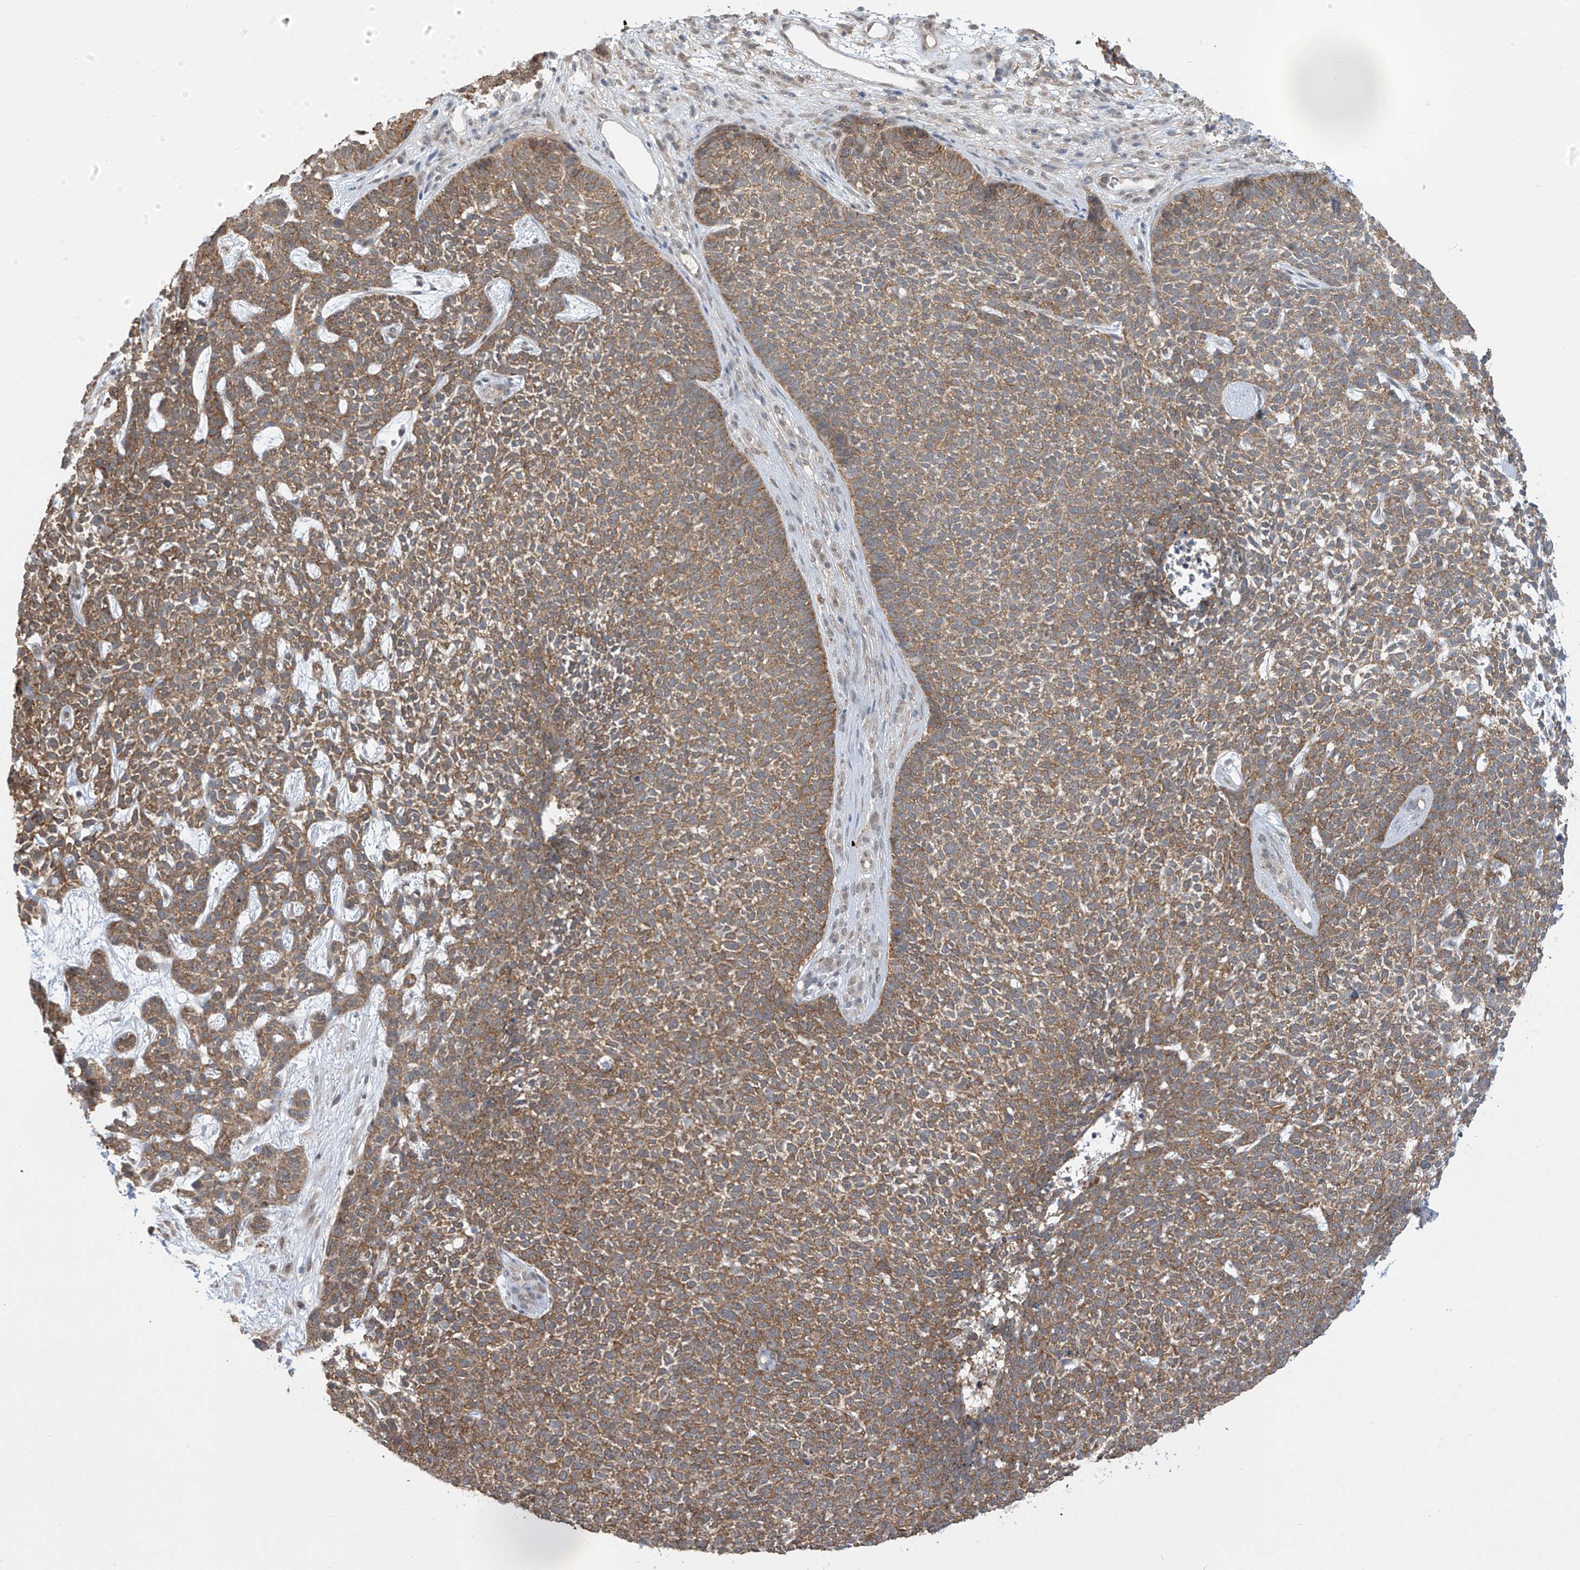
{"staining": {"intensity": "moderate", "quantity": ">75%", "location": "cytoplasmic/membranous"}, "tissue": "skin cancer", "cell_type": "Tumor cells", "image_type": "cancer", "snomed": [{"axis": "morphology", "description": "Basal cell carcinoma"}, {"axis": "topography", "description": "Skin"}], "caption": "This histopathology image exhibits immunohistochemistry staining of skin cancer (basal cell carcinoma), with medium moderate cytoplasmic/membranous expression in about >75% of tumor cells.", "gene": "KIAA1522", "patient": {"sex": "female", "age": 84}}